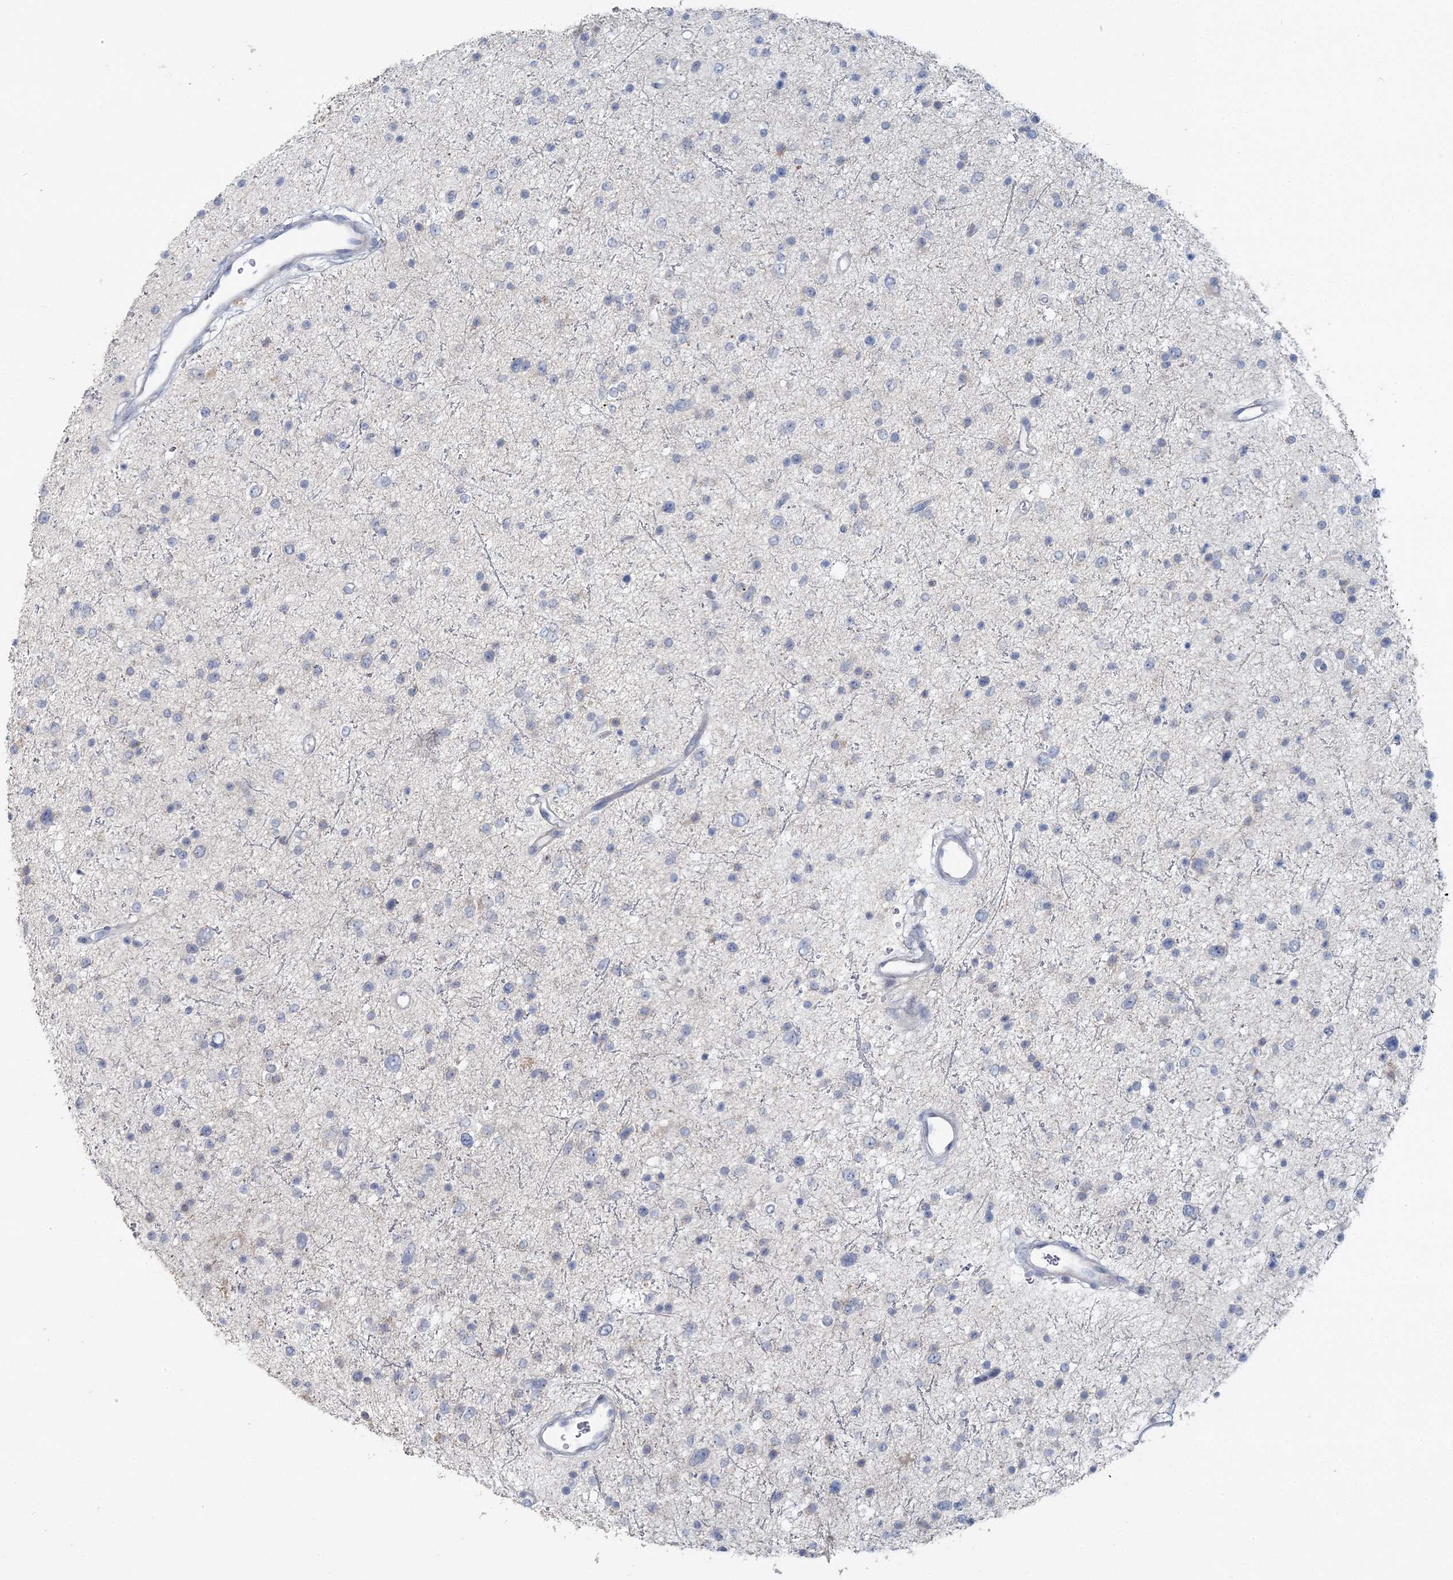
{"staining": {"intensity": "negative", "quantity": "none", "location": "none"}, "tissue": "glioma", "cell_type": "Tumor cells", "image_type": "cancer", "snomed": [{"axis": "morphology", "description": "Glioma, malignant, Low grade"}, {"axis": "topography", "description": "Brain"}], "caption": "This is an IHC micrograph of human malignant glioma (low-grade). There is no staining in tumor cells.", "gene": "CMBL", "patient": {"sex": "female", "age": 37}}